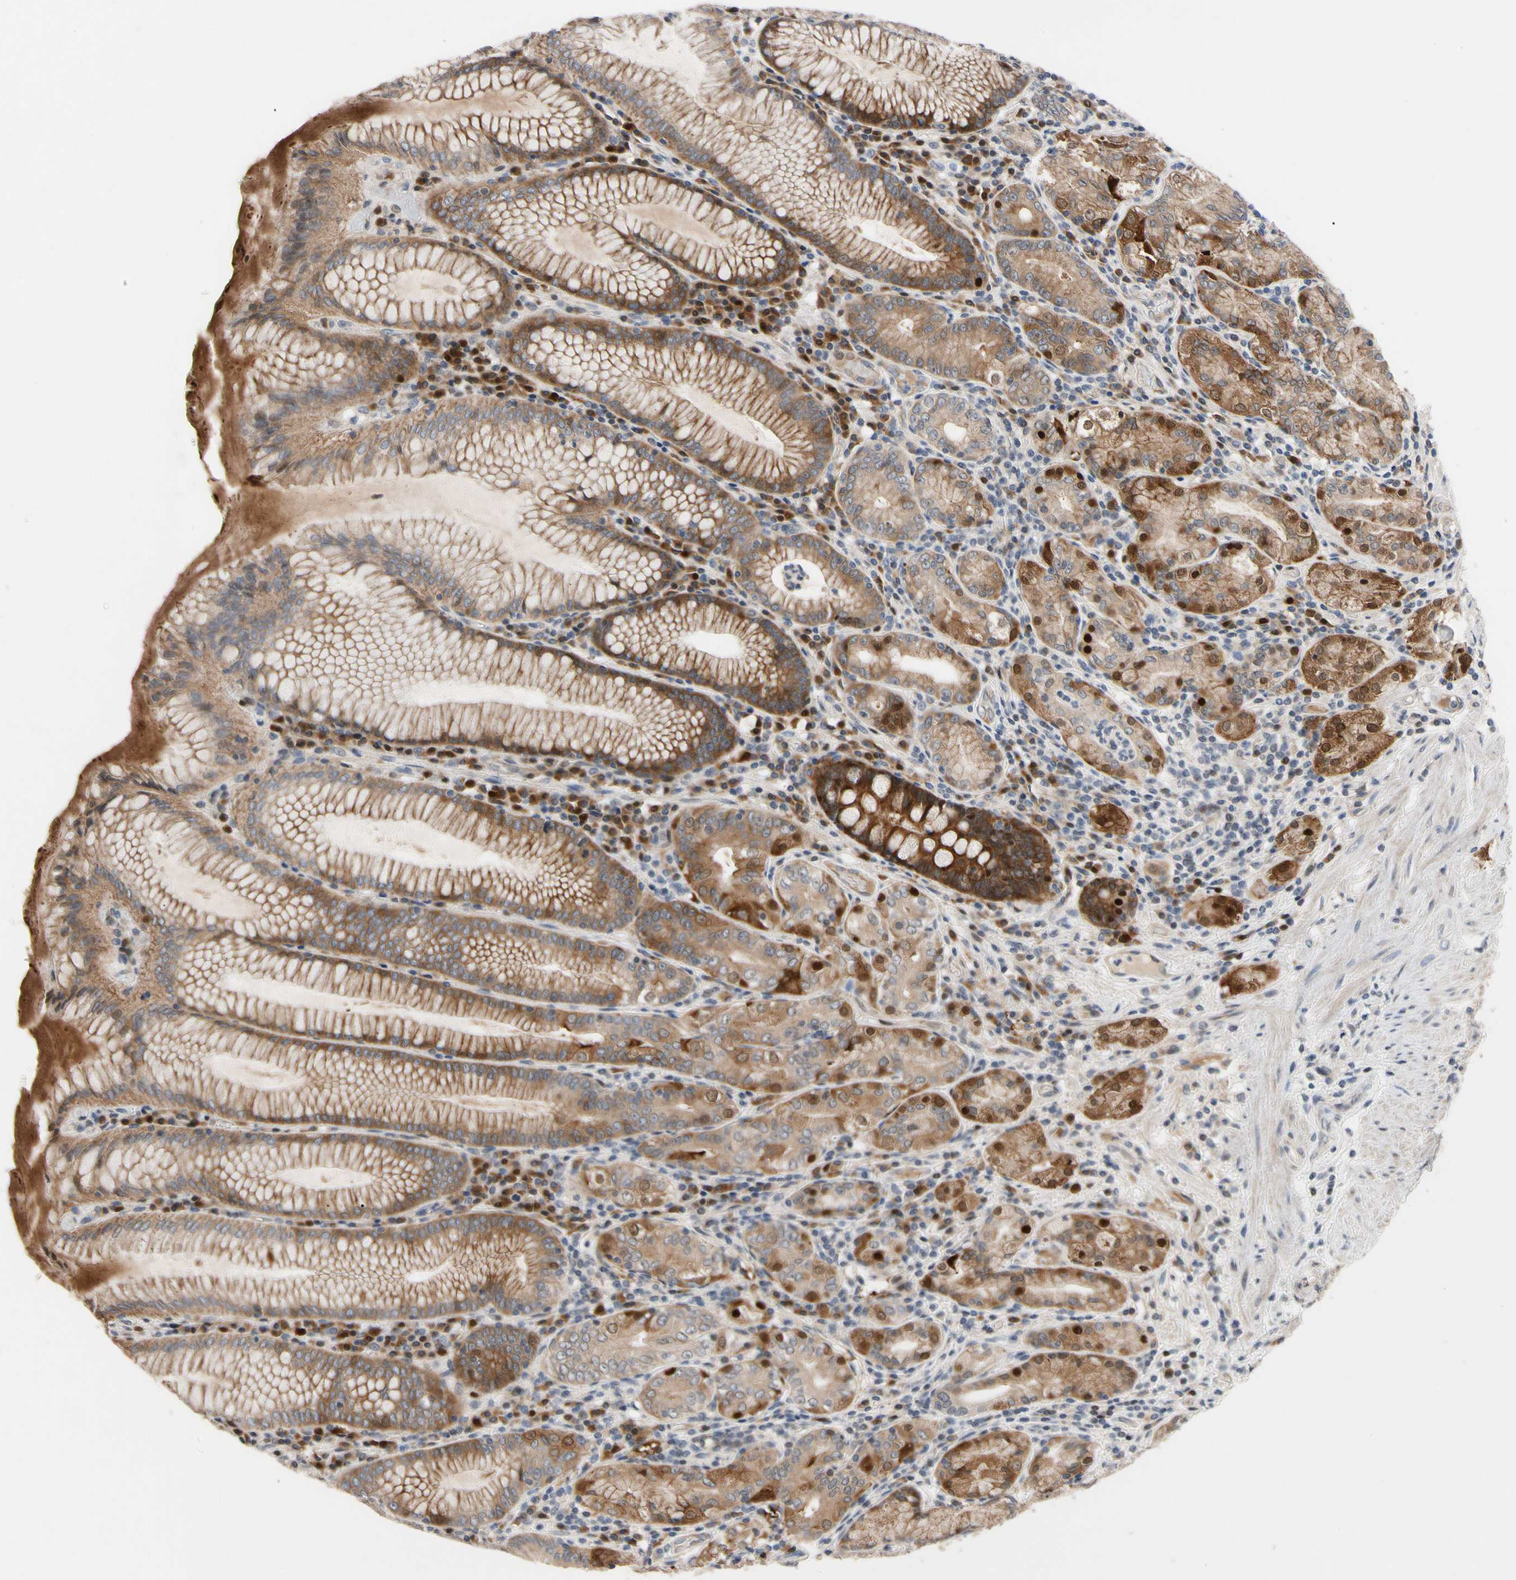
{"staining": {"intensity": "strong", "quantity": ">75%", "location": "cytoplasmic/membranous,nuclear"}, "tissue": "stomach", "cell_type": "Glandular cells", "image_type": "normal", "snomed": [{"axis": "morphology", "description": "Normal tissue, NOS"}, {"axis": "topography", "description": "Stomach, lower"}], "caption": "This micrograph shows immunohistochemistry (IHC) staining of benign stomach, with high strong cytoplasmic/membranous,nuclear positivity in approximately >75% of glandular cells.", "gene": "HMGCR", "patient": {"sex": "female", "age": 76}}